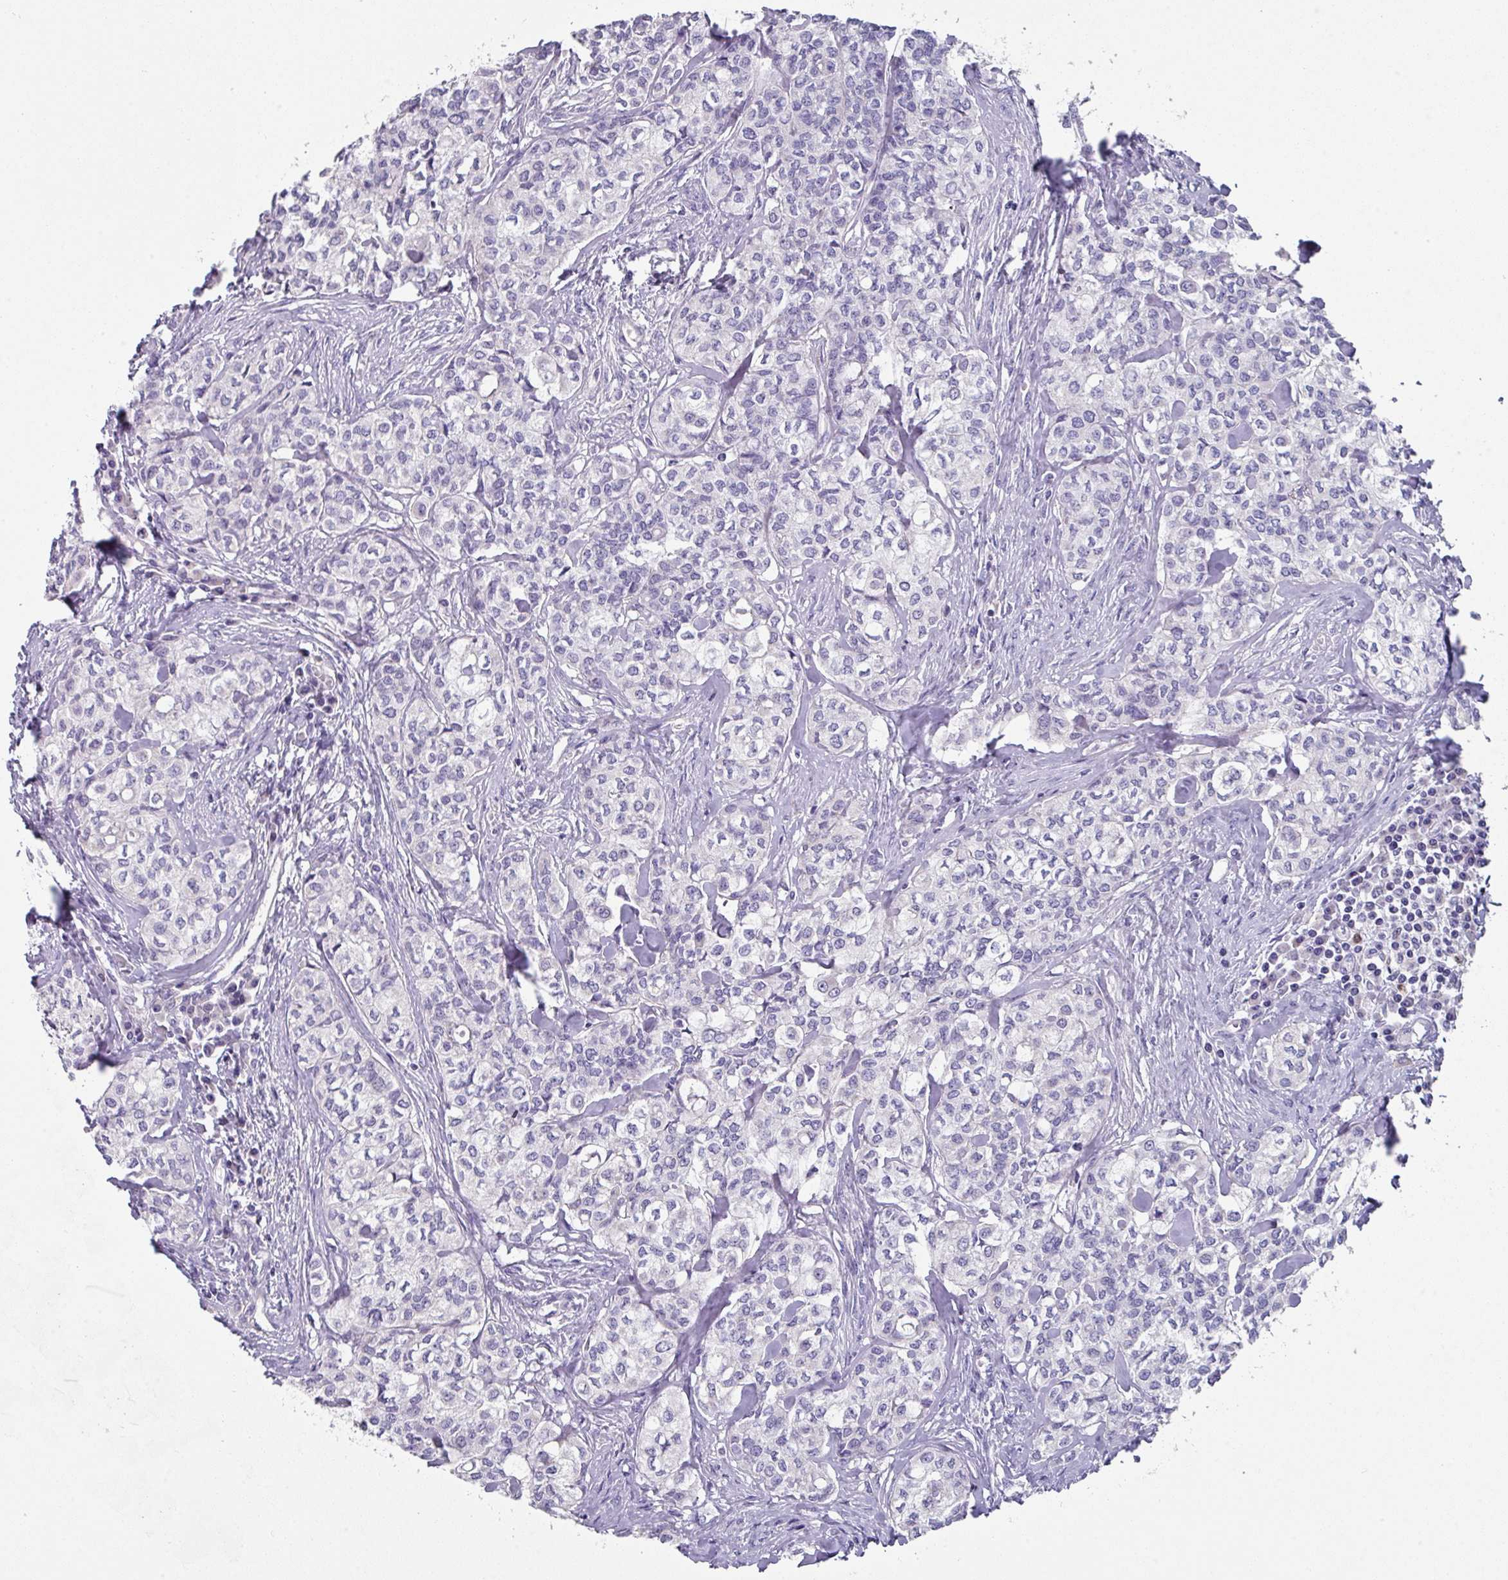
{"staining": {"intensity": "negative", "quantity": "none", "location": "none"}, "tissue": "head and neck cancer", "cell_type": "Tumor cells", "image_type": "cancer", "snomed": [{"axis": "morphology", "description": "Adenocarcinoma, NOS"}, {"axis": "topography", "description": "Head-Neck"}], "caption": "Protein analysis of head and neck cancer exhibits no significant positivity in tumor cells. (Brightfield microscopy of DAB IHC at high magnification).", "gene": "DCAF12L2", "patient": {"sex": "male", "age": 81}}